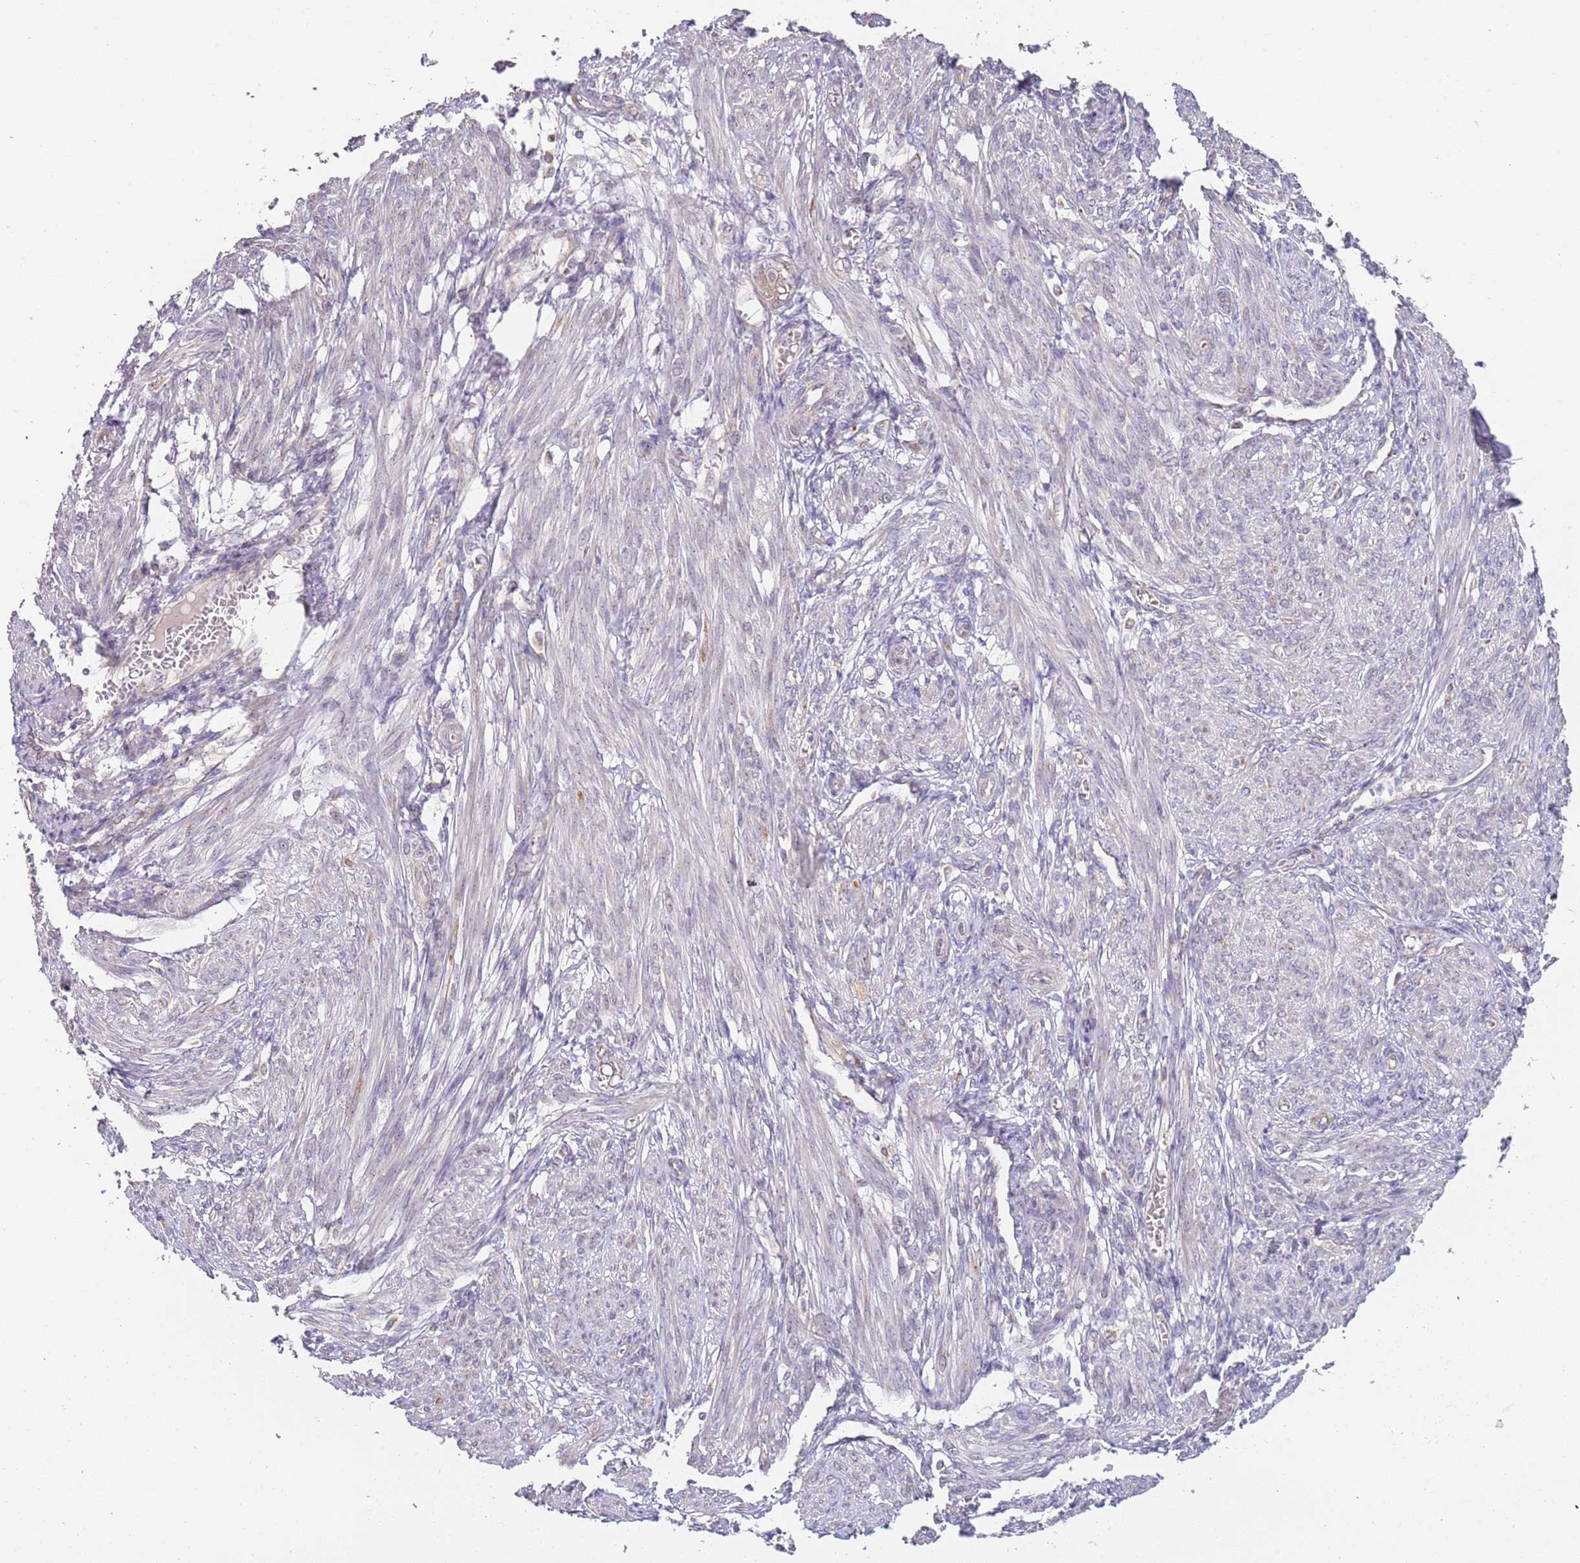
{"staining": {"intensity": "negative", "quantity": "none", "location": "none"}, "tissue": "smooth muscle", "cell_type": "Smooth muscle cells", "image_type": "normal", "snomed": [{"axis": "morphology", "description": "Normal tissue, NOS"}, {"axis": "topography", "description": "Smooth muscle"}], "caption": "High magnification brightfield microscopy of normal smooth muscle stained with DAB (3,3'-diaminobenzidine) (brown) and counterstained with hematoxylin (blue): smooth muscle cells show no significant expression. The staining is performed using DAB brown chromogen with nuclei counter-stained in using hematoxylin.", "gene": "TMEM64", "patient": {"sex": "female", "age": 39}}